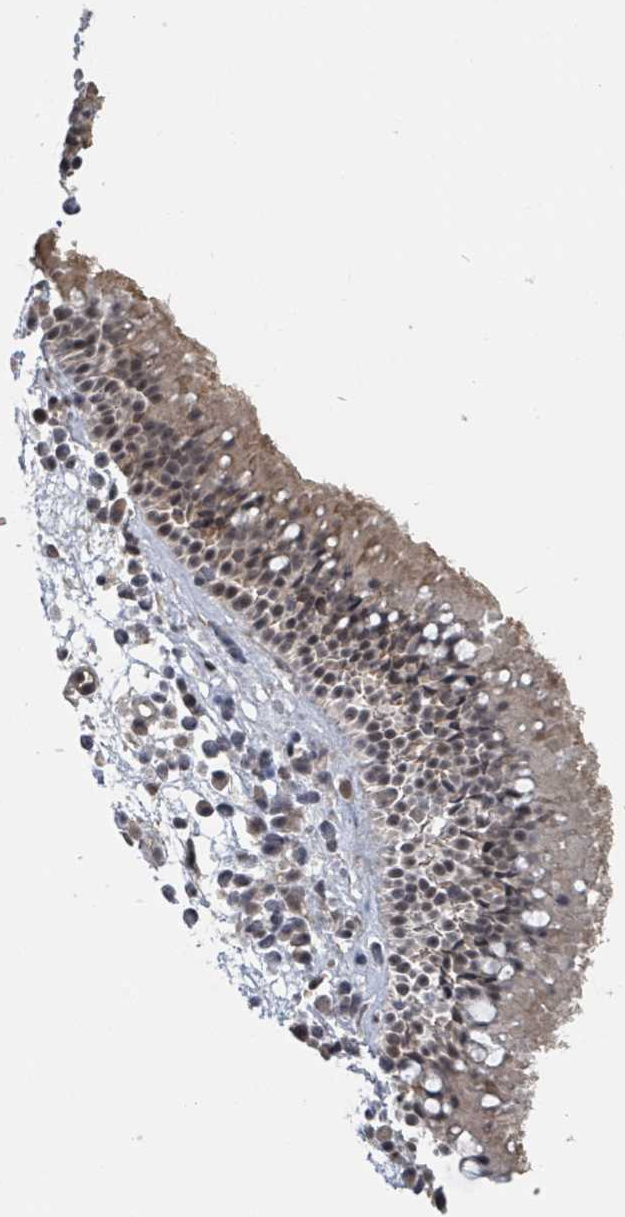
{"staining": {"intensity": "moderate", "quantity": ">75%", "location": "cytoplasmic/membranous,nuclear"}, "tissue": "nasopharynx", "cell_type": "Respiratory epithelial cells", "image_type": "normal", "snomed": [{"axis": "morphology", "description": "Normal tissue, NOS"}, {"axis": "morphology", "description": "Inflammation, NOS"}, {"axis": "morphology", "description": "Malignant melanoma, Metastatic site"}, {"axis": "topography", "description": "Nasopharynx"}], "caption": "Moderate cytoplasmic/membranous,nuclear staining is present in approximately >75% of respiratory epithelial cells in unremarkable nasopharynx. The protein of interest is stained brown, and the nuclei are stained in blue (DAB IHC with brightfield microscopy, high magnification).", "gene": "ZBTB14", "patient": {"sex": "male", "age": 70}}